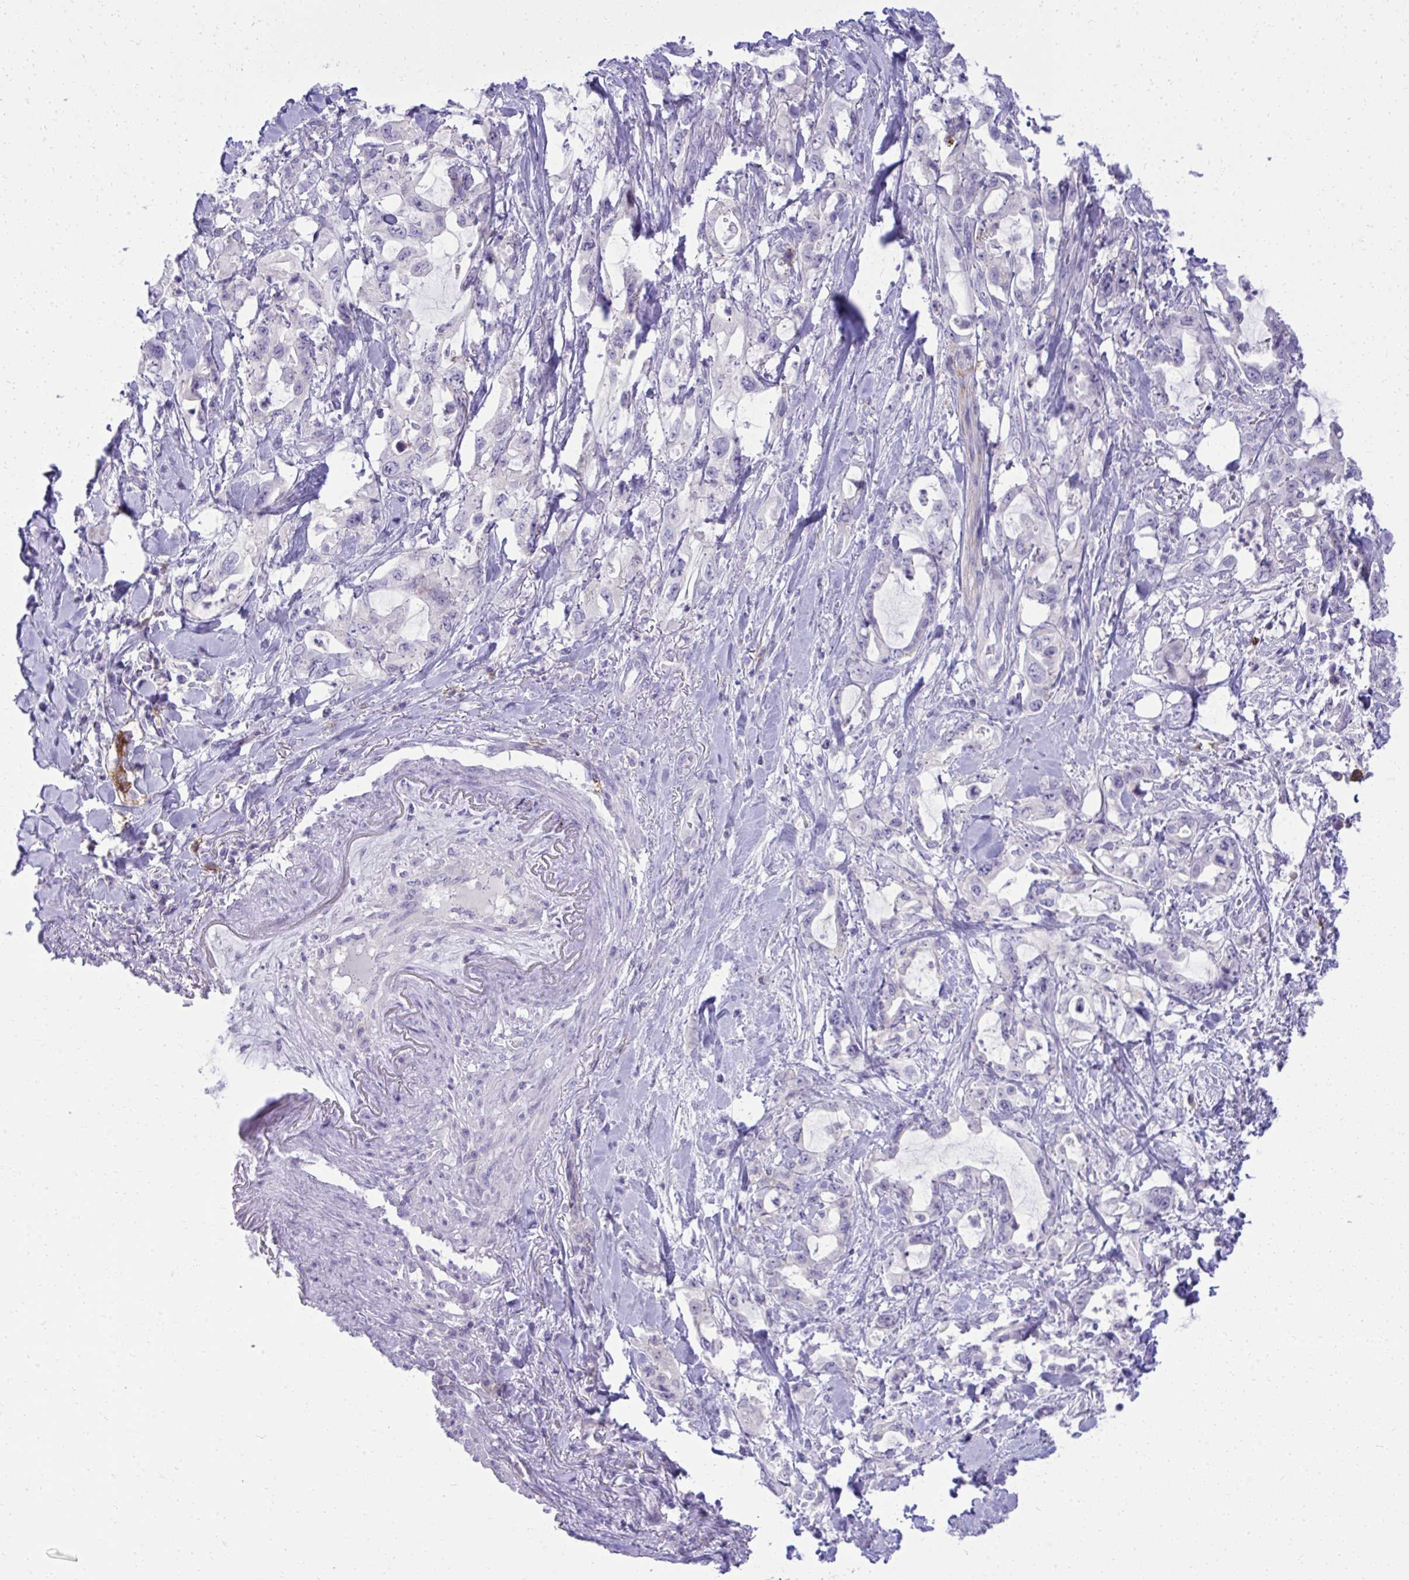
{"staining": {"intensity": "negative", "quantity": "none", "location": "none"}, "tissue": "pancreatic cancer", "cell_type": "Tumor cells", "image_type": "cancer", "snomed": [{"axis": "morphology", "description": "Adenocarcinoma, NOS"}, {"axis": "topography", "description": "Pancreas"}], "caption": "An immunohistochemistry photomicrograph of adenocarcinoma (pancreatic) is shown. There is no staining in tumor cells of adenocarcinoma (pancreatic).", "gene": "PITPNM3", "patient": {"sex": "female", "age": 61}}